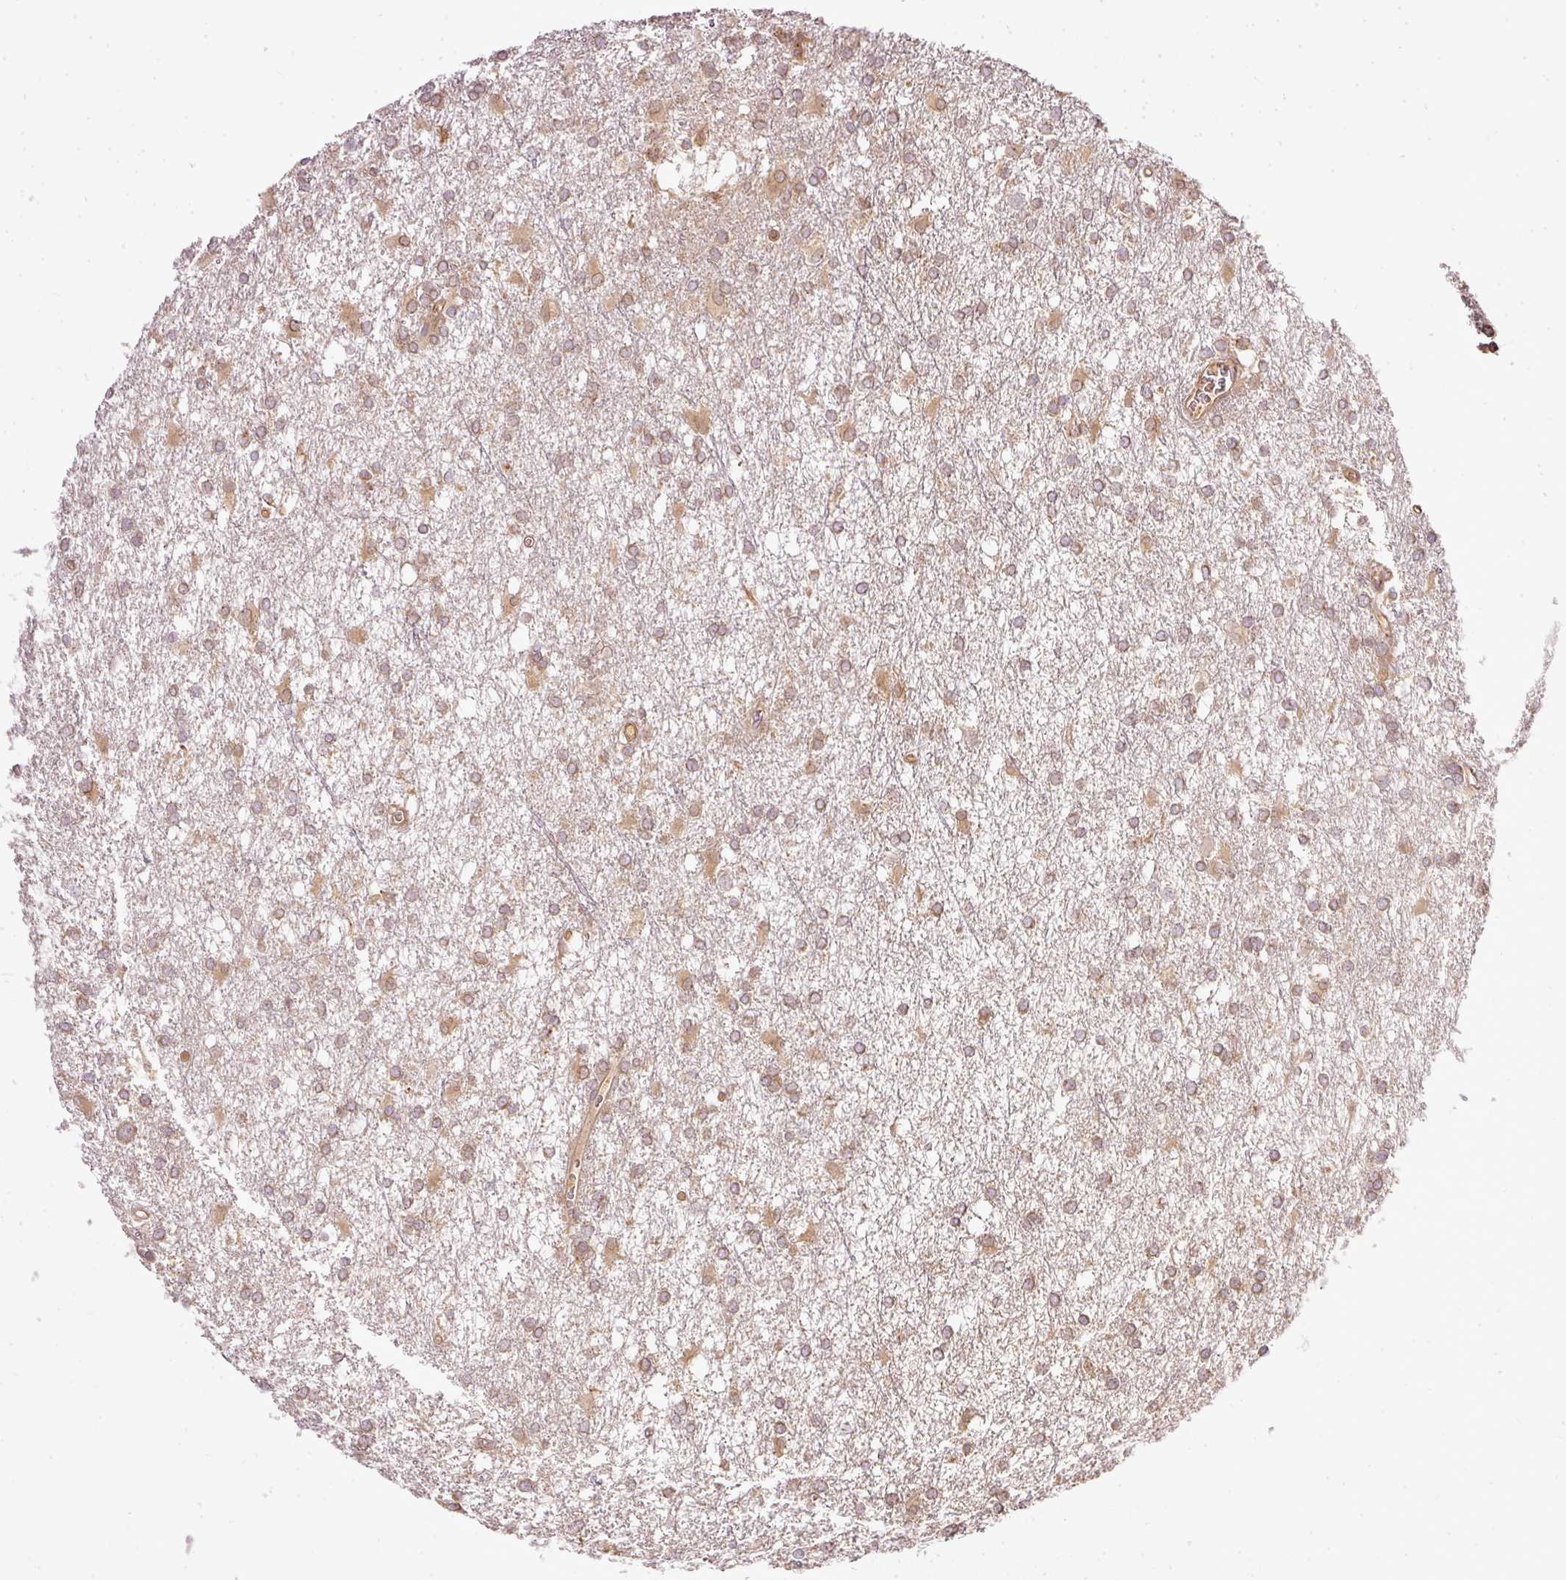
{"staining": {"intensity": "moderate", "quantity": ">75%", "location": "cytoplasmic/membranous"}, "tissue": "glioma", "cell_type": "Tumor cells", "image_type": "cancer", "snomed": [{"axis": "morphology", "description": "Glioma, malignant, High grade"}, {"axis": "topography", "description": "Brain"}], "caption": "A medium amount of moderate cytoplasmic/membranous staining is appreciated in about >75% of tumor cells in malignant glioma (high-grade) tissue.", "gene": "MIF4GD", "patient": {"sex": "male", "age": 48}}